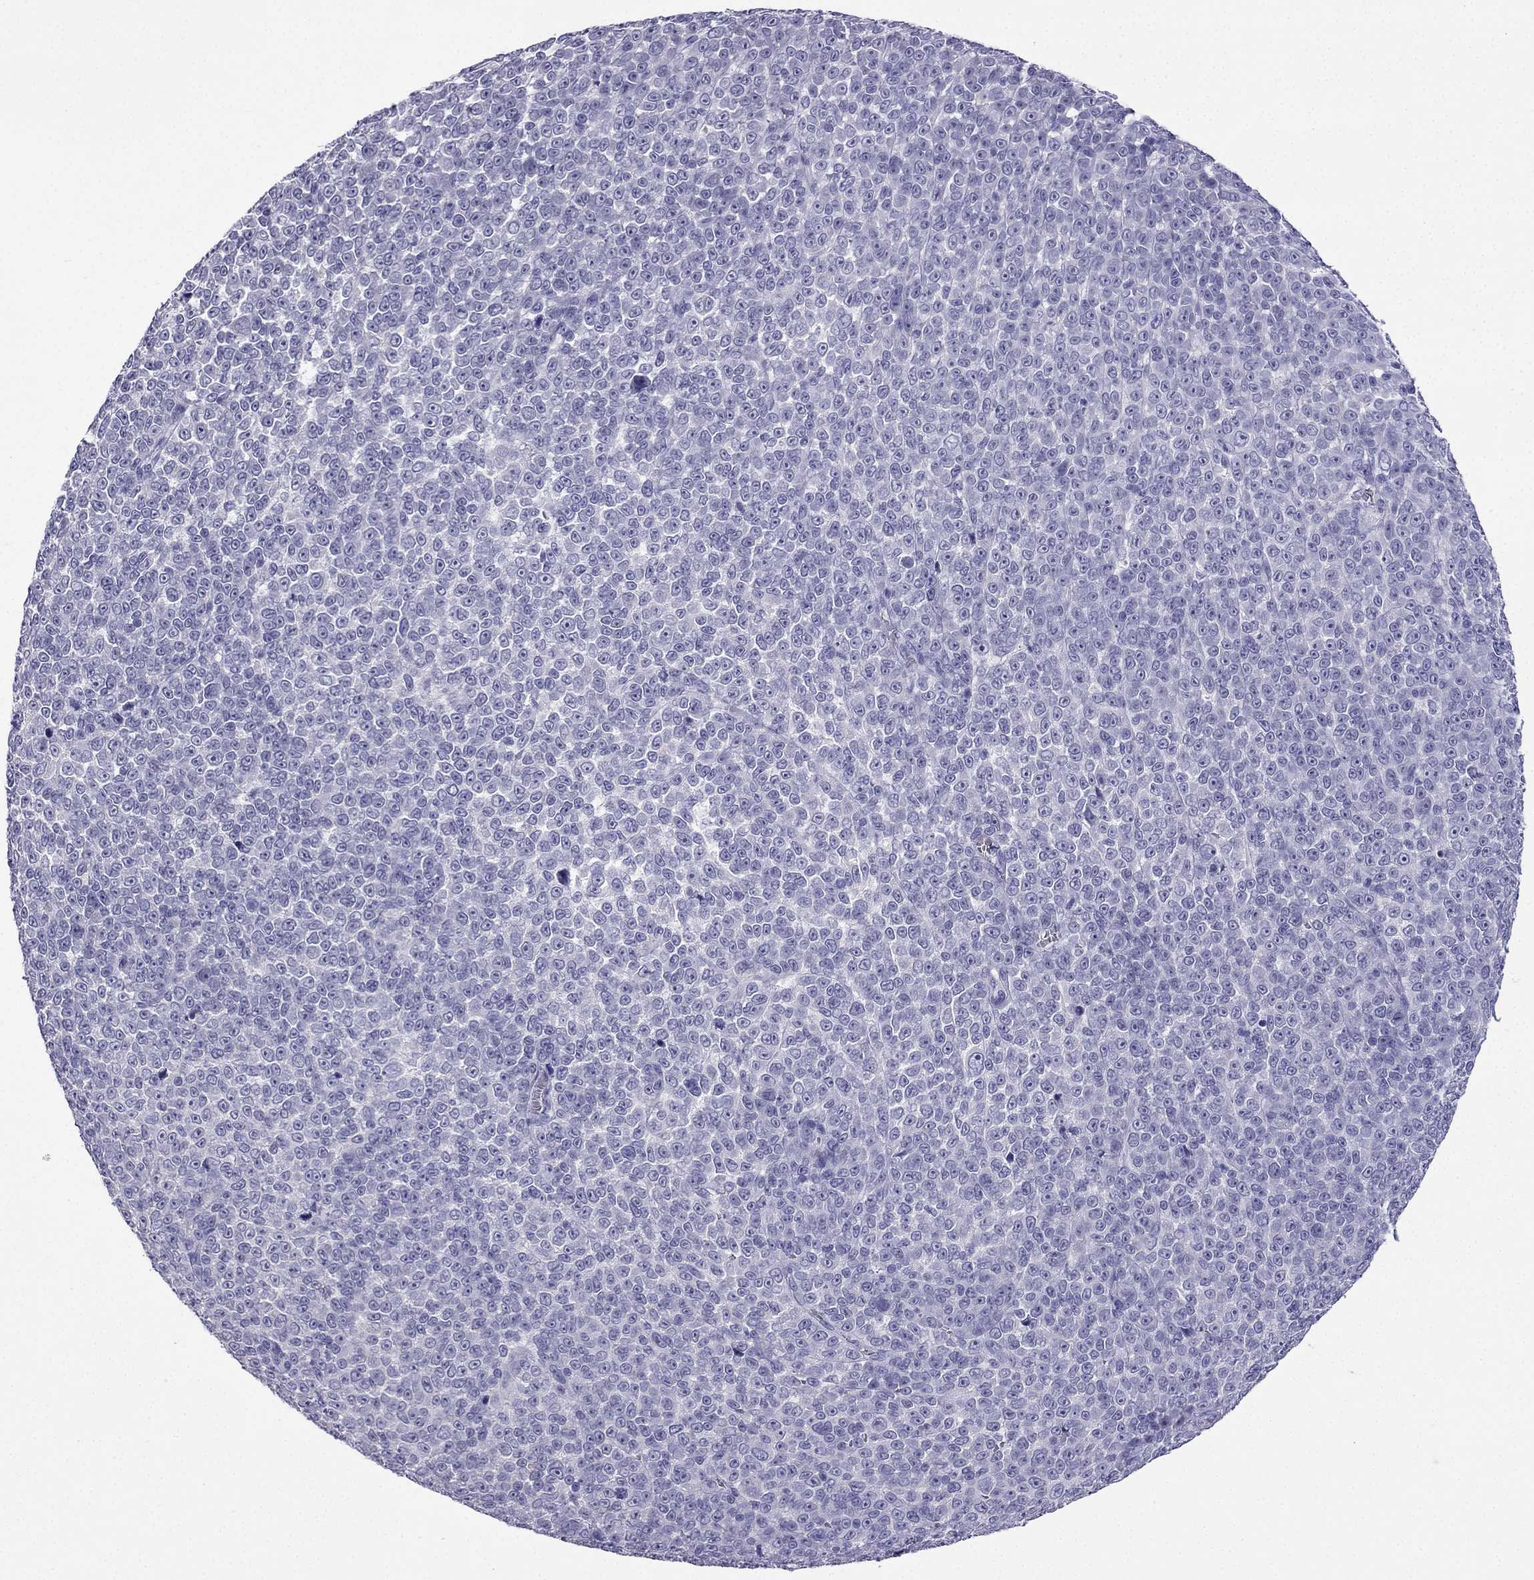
{"staining": {"intensity": "negative", "quantity": "none", "location": "none"}, "tissue": "melanoma", "cell_type": "Tumor cells", "image_type": "cancer", "snomed": [{"axis": "morphology", "description": "Malignant melanoma, NOS"}, {"axis": "topography", "description": "Skin"}], "caption": "Human malignant melanoma stained for a protein using immunohistochemistry exhibits no positivity in tumor cells.", "gene": "NPTX1", "patient": {"sex": "female", "age": 95}}